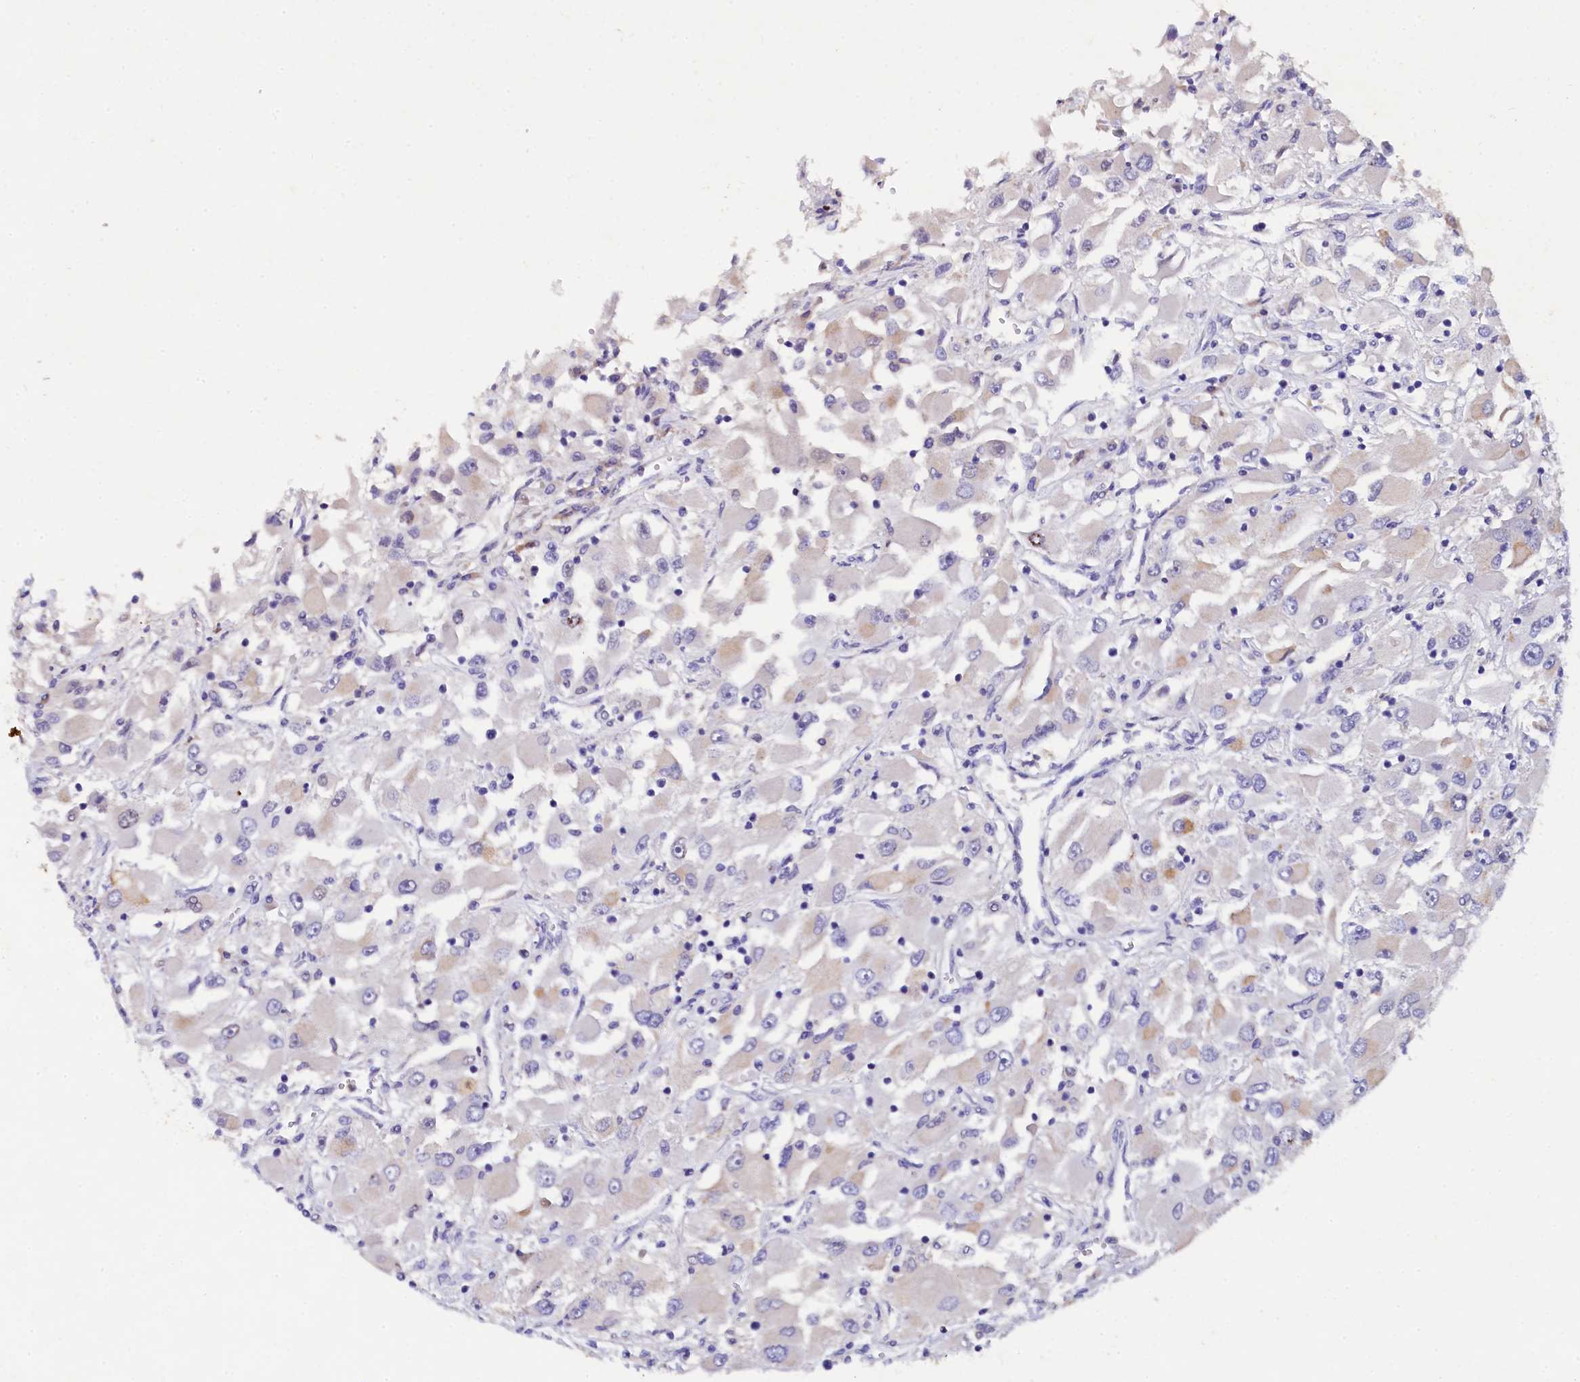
{"staining": {"intensity": "negative", "quantity": "none", "location": "none"}, "tissue": "renal cancer", "cell_type": "Tumor cells", "image_type": "cancer", "snomed": [{"axis": "morphology", "description": "Adenocarcinoma, NOS"}, {"axis": "topography", "description": "Kidney"}], "caption": "This is a micrograph of immunohistochemistry staining of renal adenocarcinoma, which shows no expression in tumor cells.", "gene": "TGDS", "patient": {"sex": "female", "age": 52}}